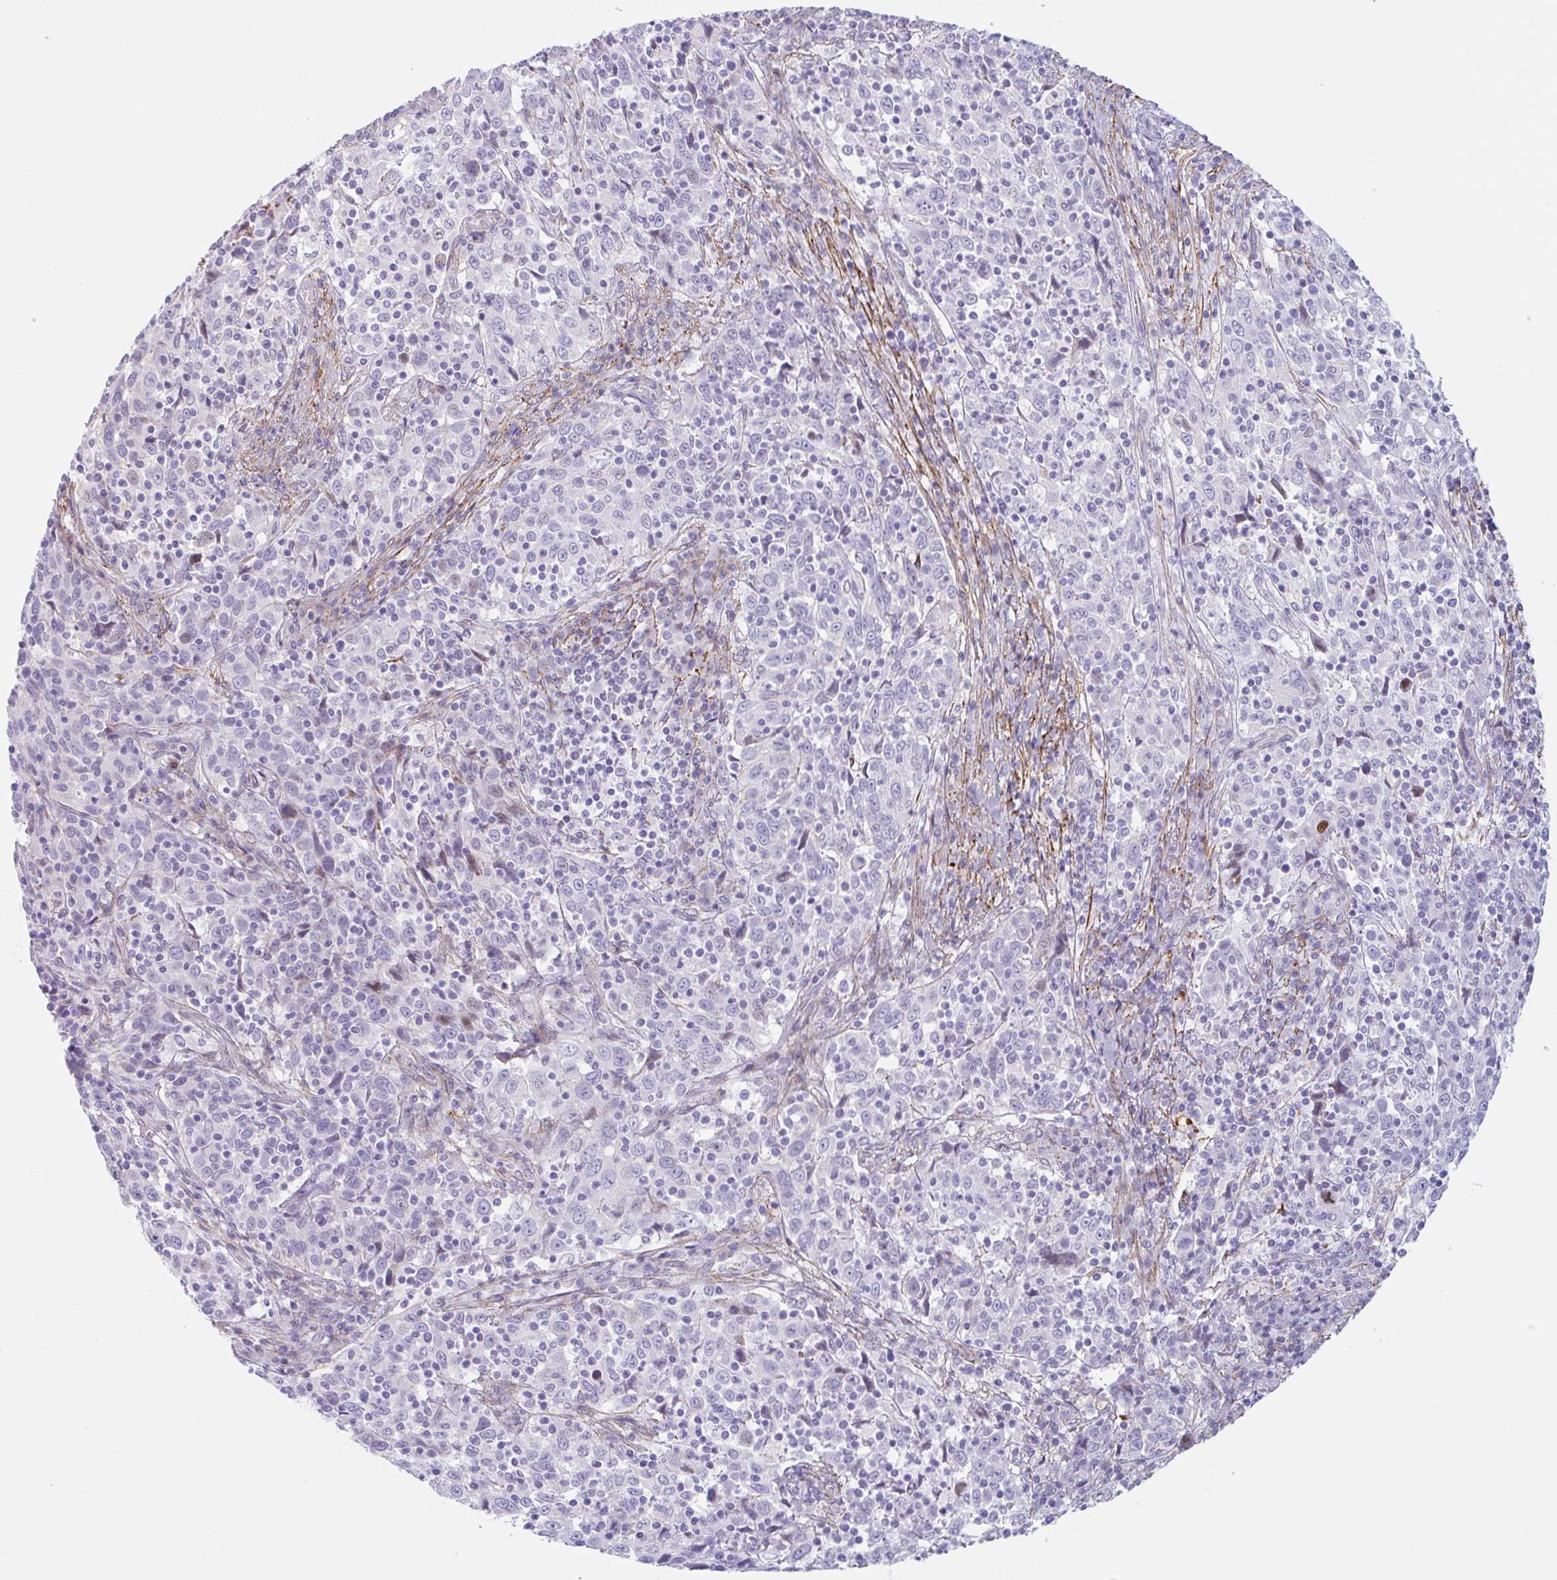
{"staining": {"intensity": "negative", "quantity": "none", "location": "none"}, "tissue": "cervical cancer", "cell_type": "Tumor cells", "image_type": "cancer", "snomed": [{"axis": "morphology", "description": "Squamous cell carcinoma, NOS"}, {"axis": "topography", "description": "Cervix"}], "caption": "Image shows no significant protein expression in tumor cells of squamous cell carcinoma (cervical).", "gene": "MYH10", "patient": {"sex": "female", "age": 46}}